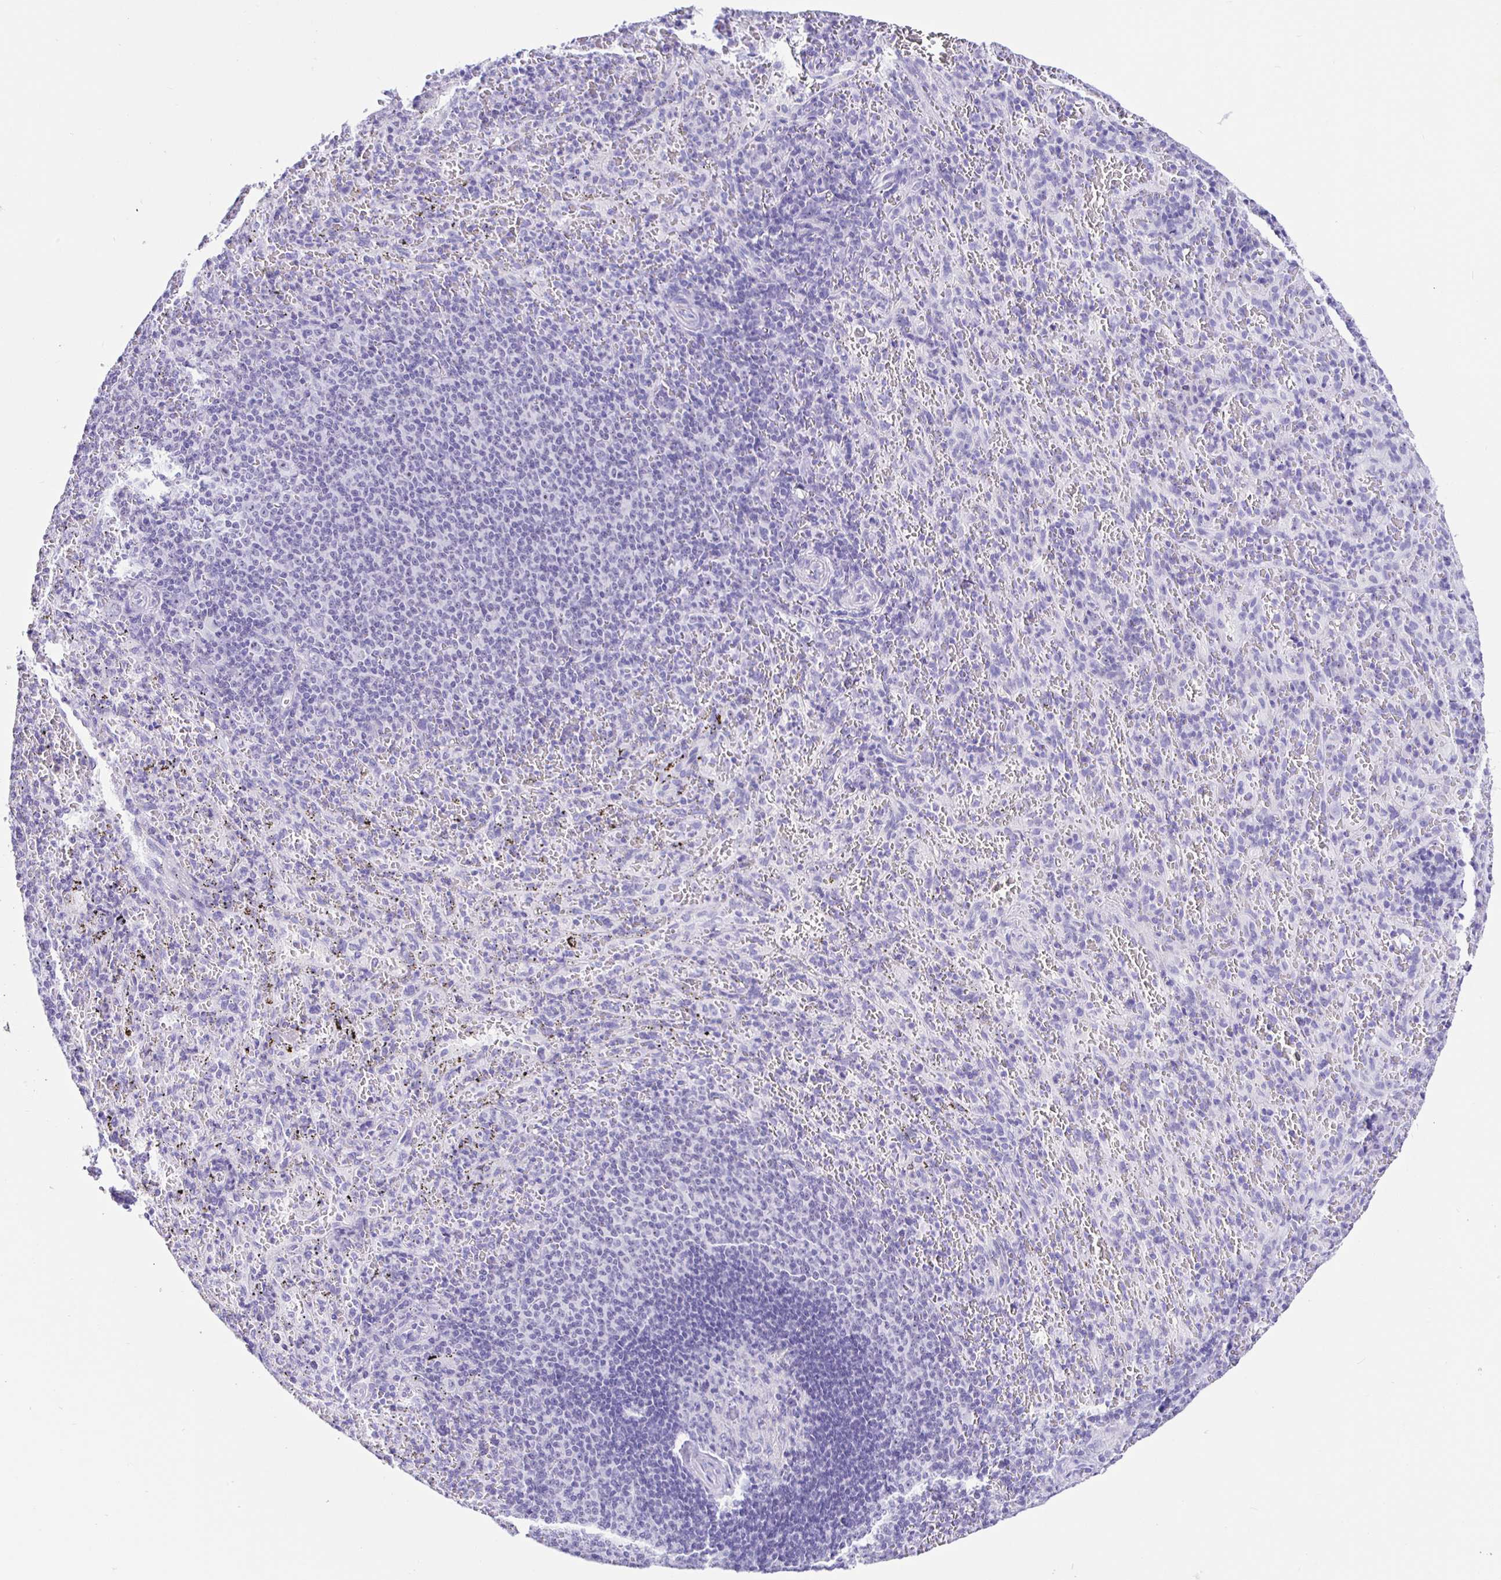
{"staining": {"intensity": "negative", "quantity": "none", "location": "none"}, "tissue": "spleen", "cell_type": "Cells in red pulp", "image_type": "normal", "snomed": [{"axis": "morphology", "description": "Normal tissue, NOS"}, {"axis": "topography", "description": "Spleen"}], "caption": "IHC image of benign spleen: spleen stained with DAB demonstrates no significant protein expression in cells in red pulp.", "gene": "PRAMEF18", "patient": {"sex": "male", "age": 57}}